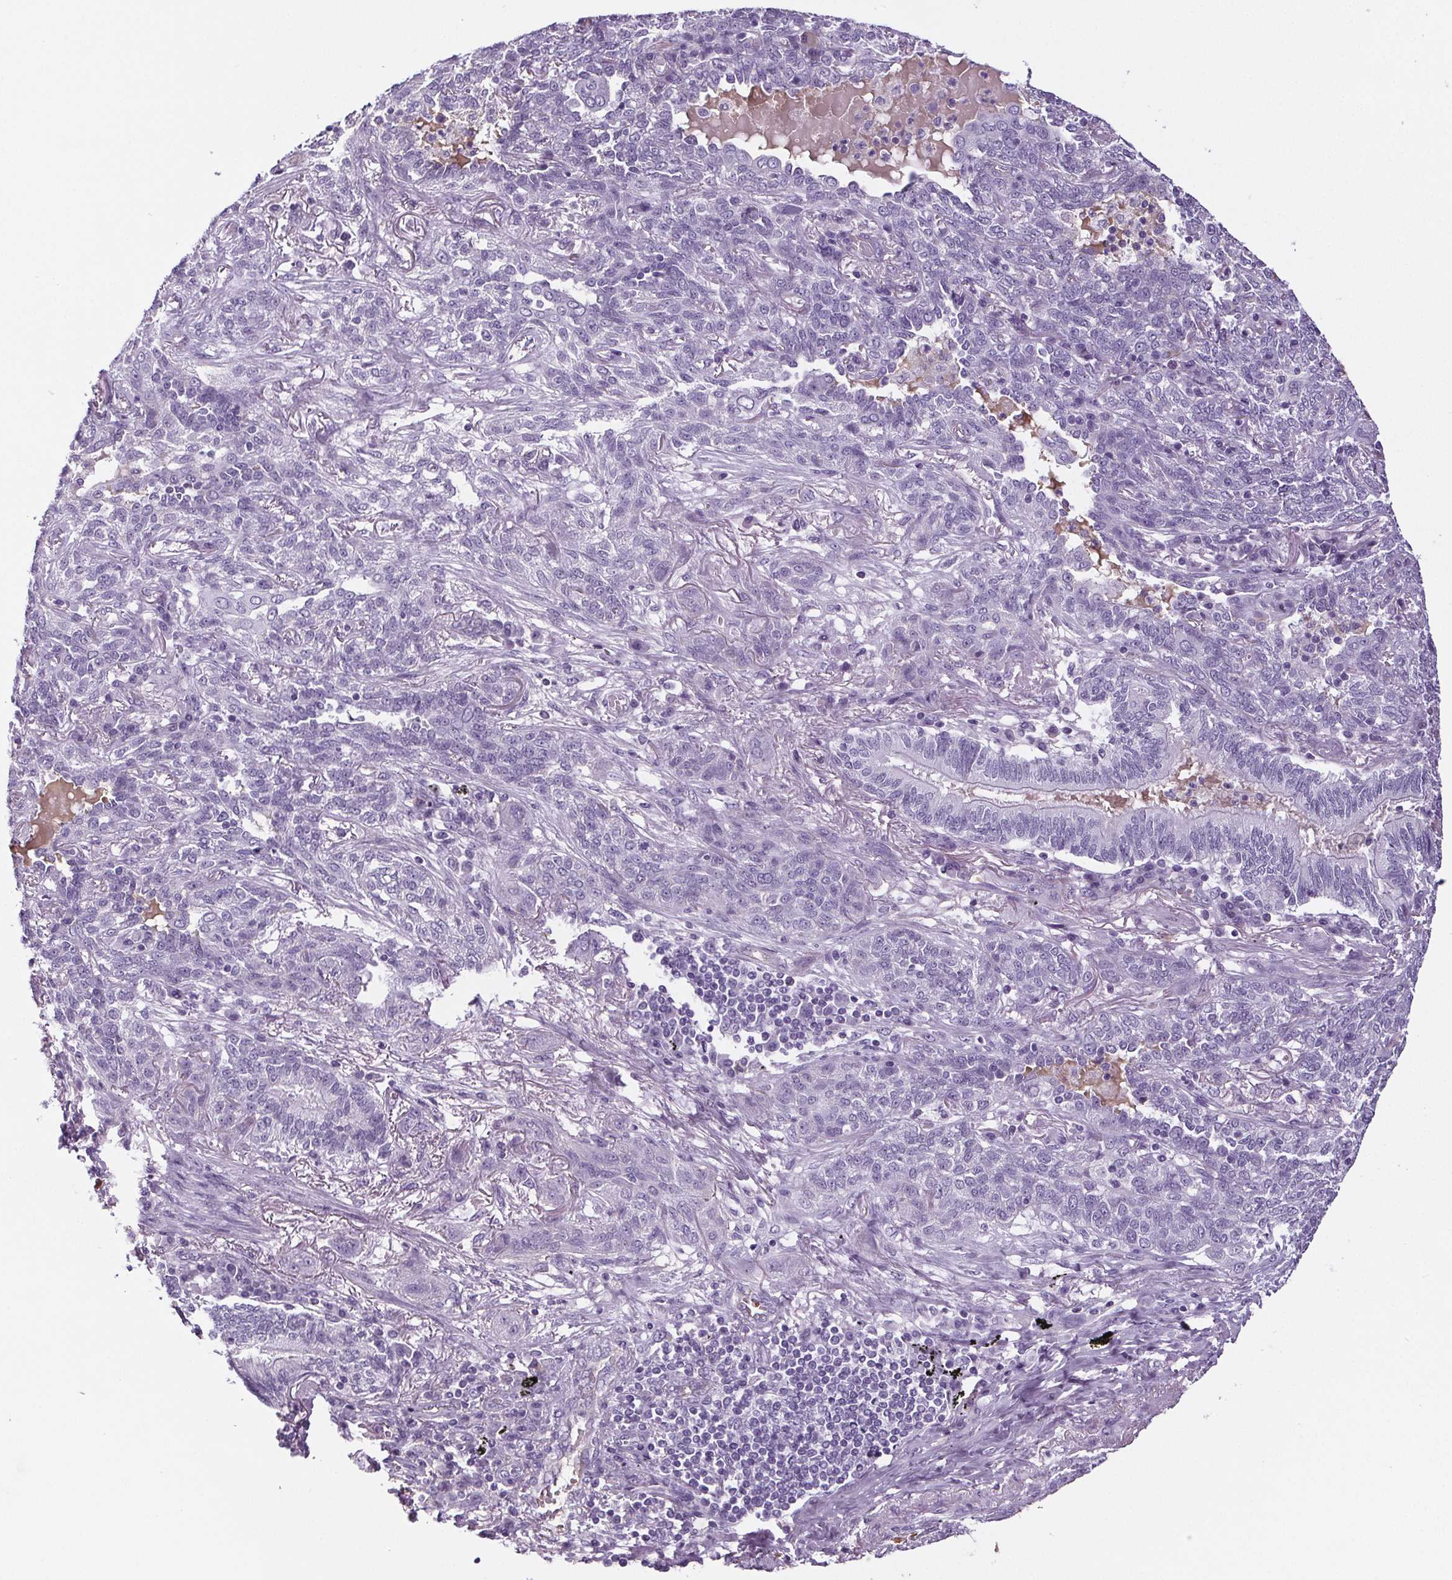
{"staining": {"intensity": "negative", "quantity": "none", "location": "none"}, "tissue": "lung cancer", "cell_type": "Tumor cells", "image_type": "cancer", "snomed": [{"axis": "morphology", "description": "Squamous cell carcinoma, NOS"}, {"axis": "topography", "description": "Lung"}], "caption": "Immunohistochemistry photomicrograph of neoplastic tissue: lung cancer stained with DAB (3,3'-diaminobenzidine) displays no significant protein staining in tumor cells.", "gene": "CD5L", "patient": {"sex": "female", "age": 70}}